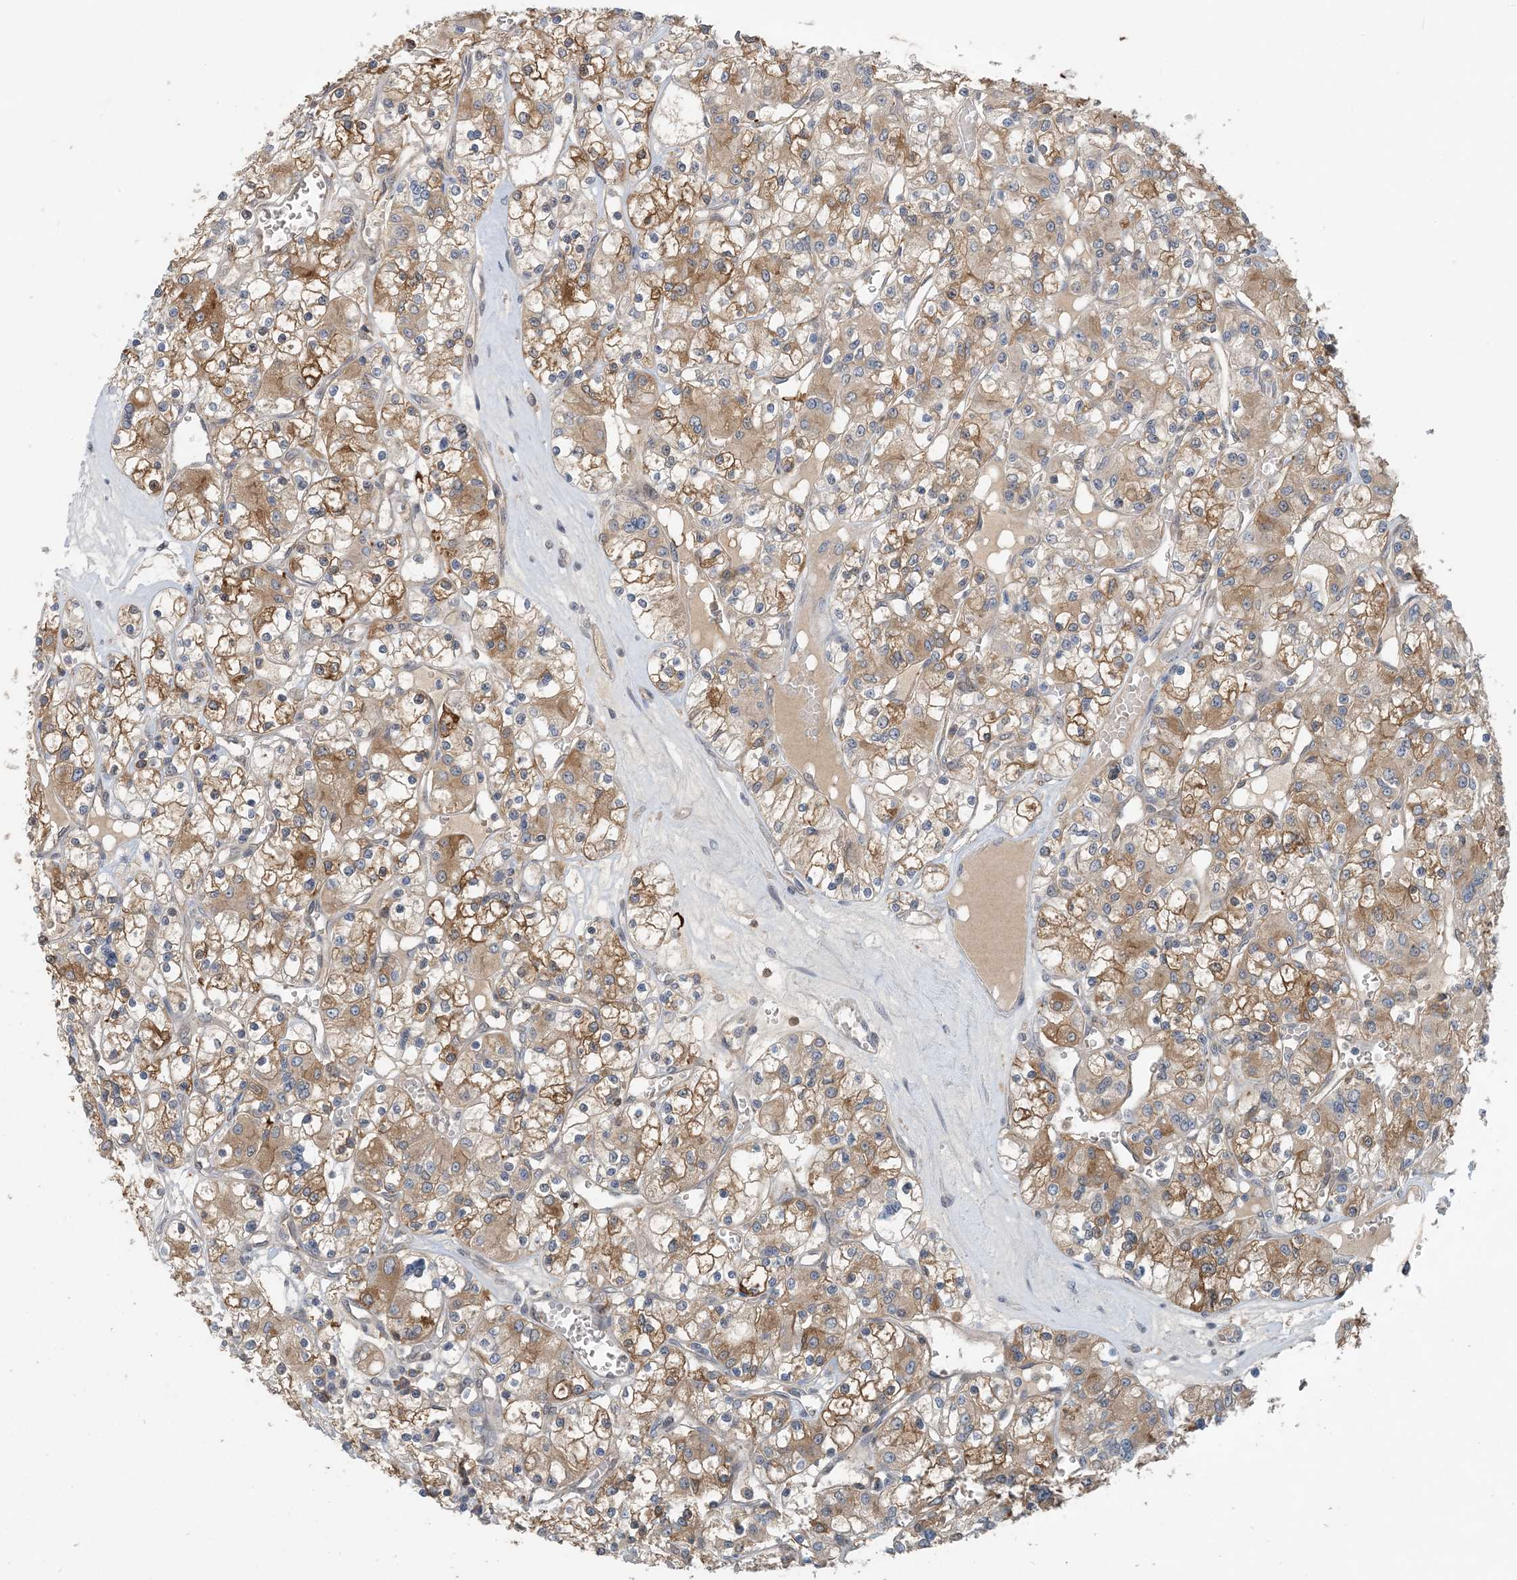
{"staining": {"intensity": "moderate", "quantity": ">75%", "location": "cytoplasmic/membranous"}, "tissue": "renal cancer", "cell_type": "Tumor cells", "image_type": "cancer", "snomed": [{"axis": "morphology", "description": "Adenocarcinoma, NOS"}, {"axis": "topography", "description": "Kidney"}], "caption": "Adenocarcinoma (renal) stained with a brown dye displays moderate cytoplasmic/membranous positive positivity in approximately >75% of tumor cells.", "gene": "ZC3H12A", "patient": {"sex": "female", "age": 59}}